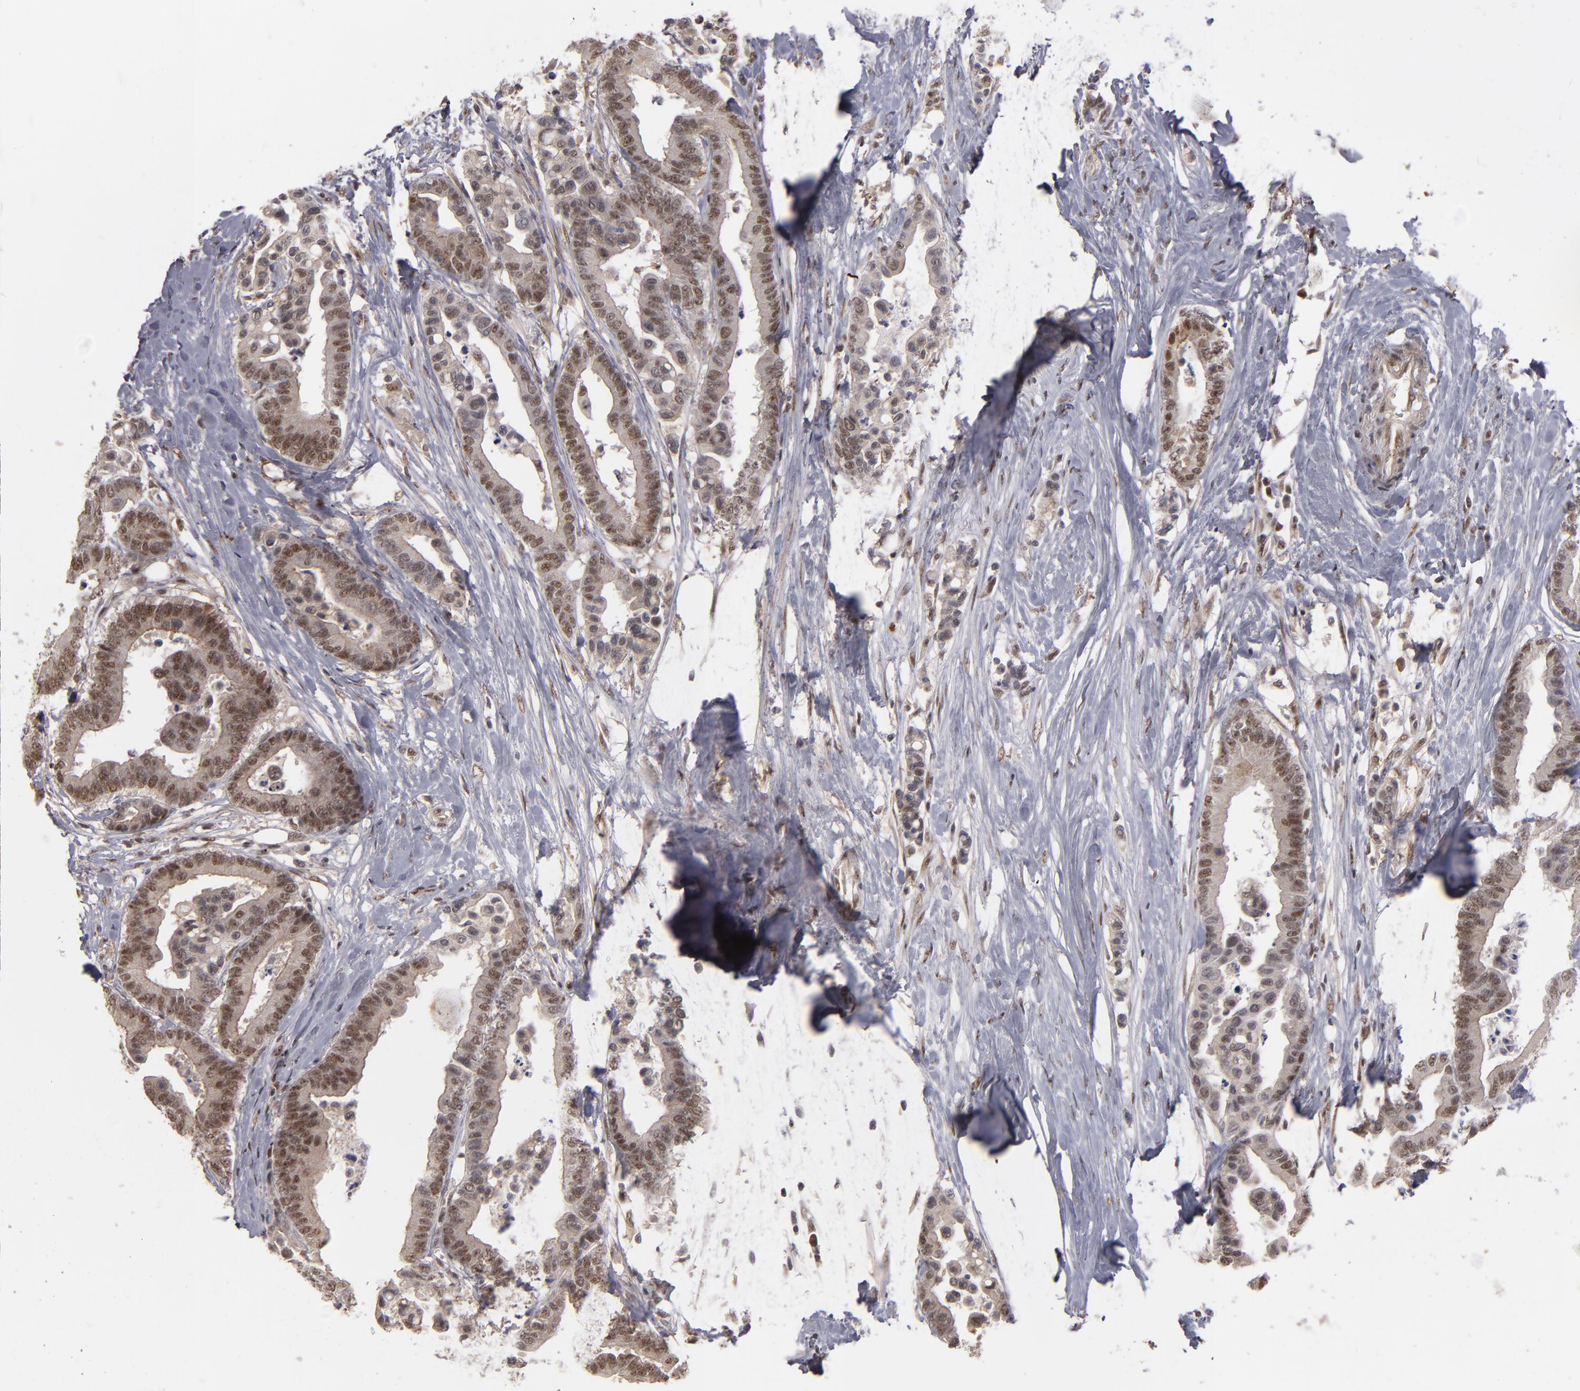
{"staining": {"intensity": "moderate", "quantity": "25%-75%", "location": "nuclear"}, "tissue": "colorectal cancer", "cell_type": "Tumor cells", "image_type": "cancer", "snomed": [{"axis": "morphology", "description": "Adenocarcinoma, NOS"}, {"axis": "topography", "description": "Colon"}], "caption": "Human colorectal cancer stained with a protein marker exhibits moderate staining in tumor cells.", "gene": "ZNF234", "patient": {"sex": "male", "age": 82}}